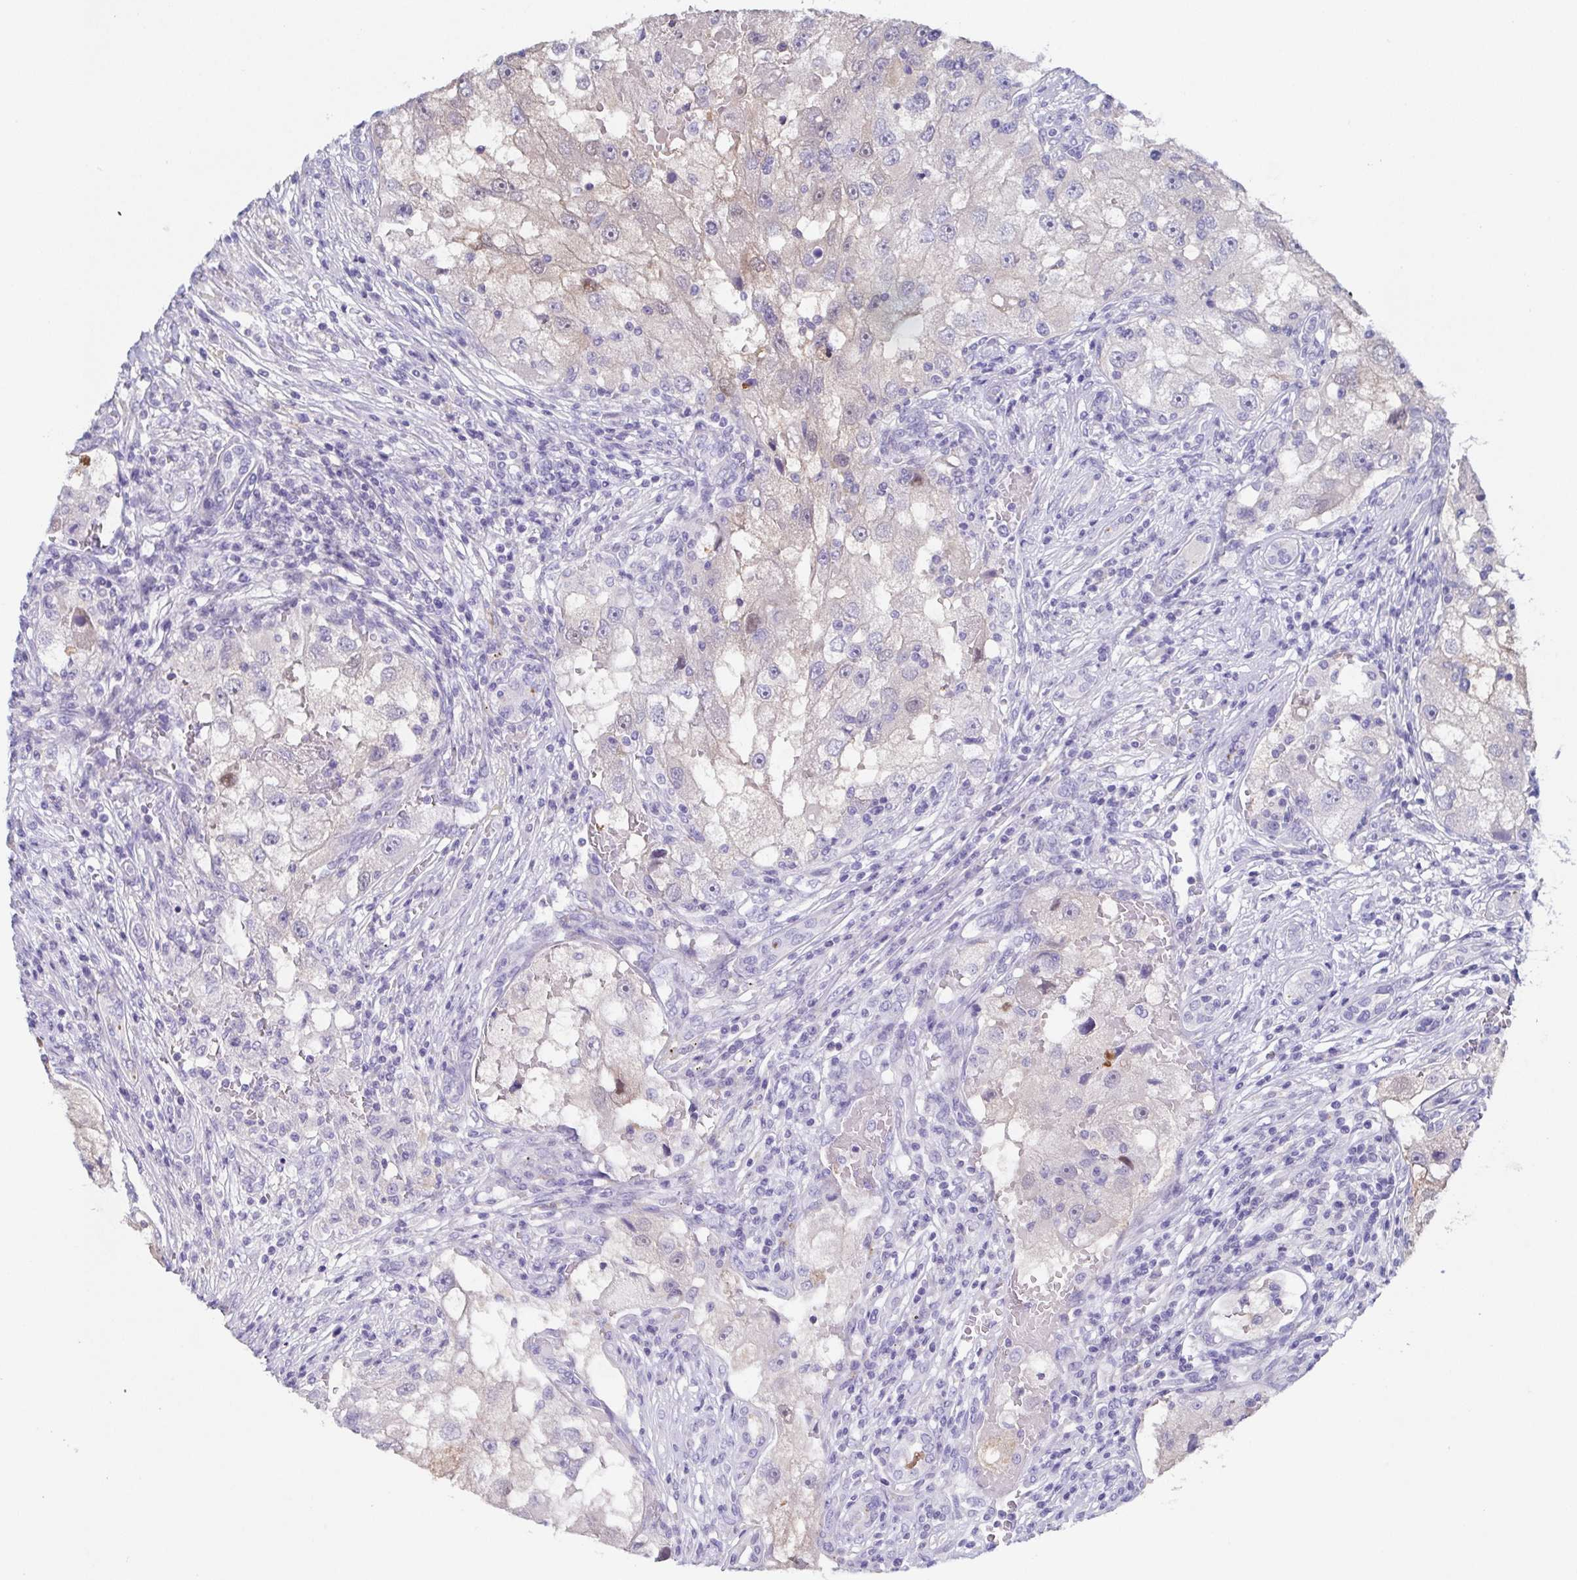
{"staining": {"intensity": "weak", "quantity": "<25%", "location": "nuclear"}, "tissue": "renal cancer", "cell_type": "Tumor cells", "image_type": "cancer", "snomed": [{"axis": "morphology", "description": "Adenocarcinoma, NOS"}, {"axis": "topography", "description": "Kidney"}], "caption": "The photomicrograph reveals no staining of tumor cells in renal cancer.", "gene": "SSC4D", "patient": {"sex": "male", "age": 63}}